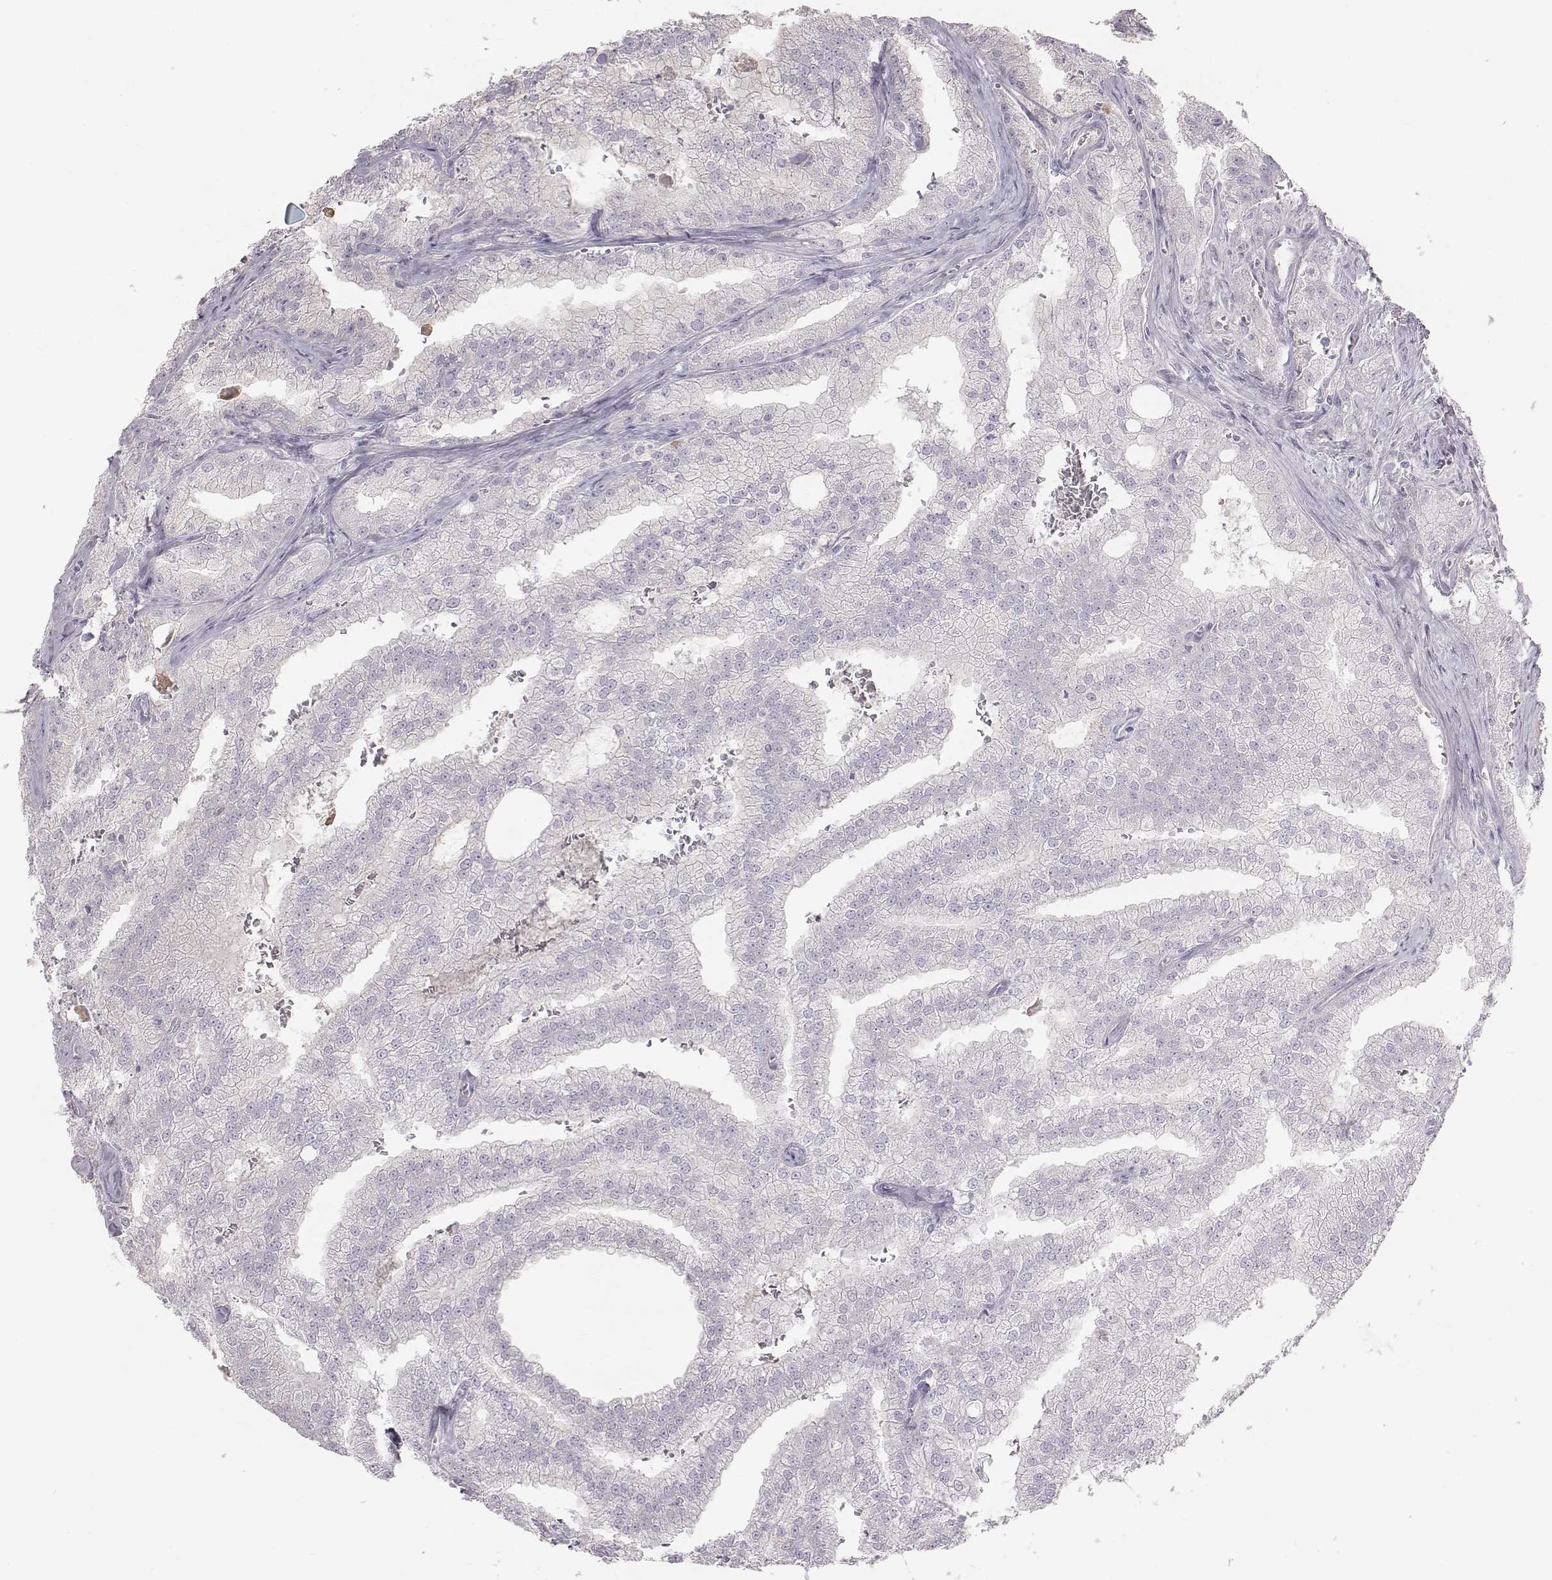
{"staining": {"intensity": "negative", "quantity": "none", "location": "none"}, "tissue": "prostate cancer", "cell_type": "Tumor cells", "image_type": "cancer", "snomed": [{"axis": "morphology", "description": "Adenocarcinoma, NOS"}, {"axis": "topography", "description": "Prostate"}], "caption": "A photomicrograph of prostate cancer stained for a protein exhibits no brown staining in tumor cells.", "gene": "C6orf58", "patient": {"sex": "male", "age": 70}}